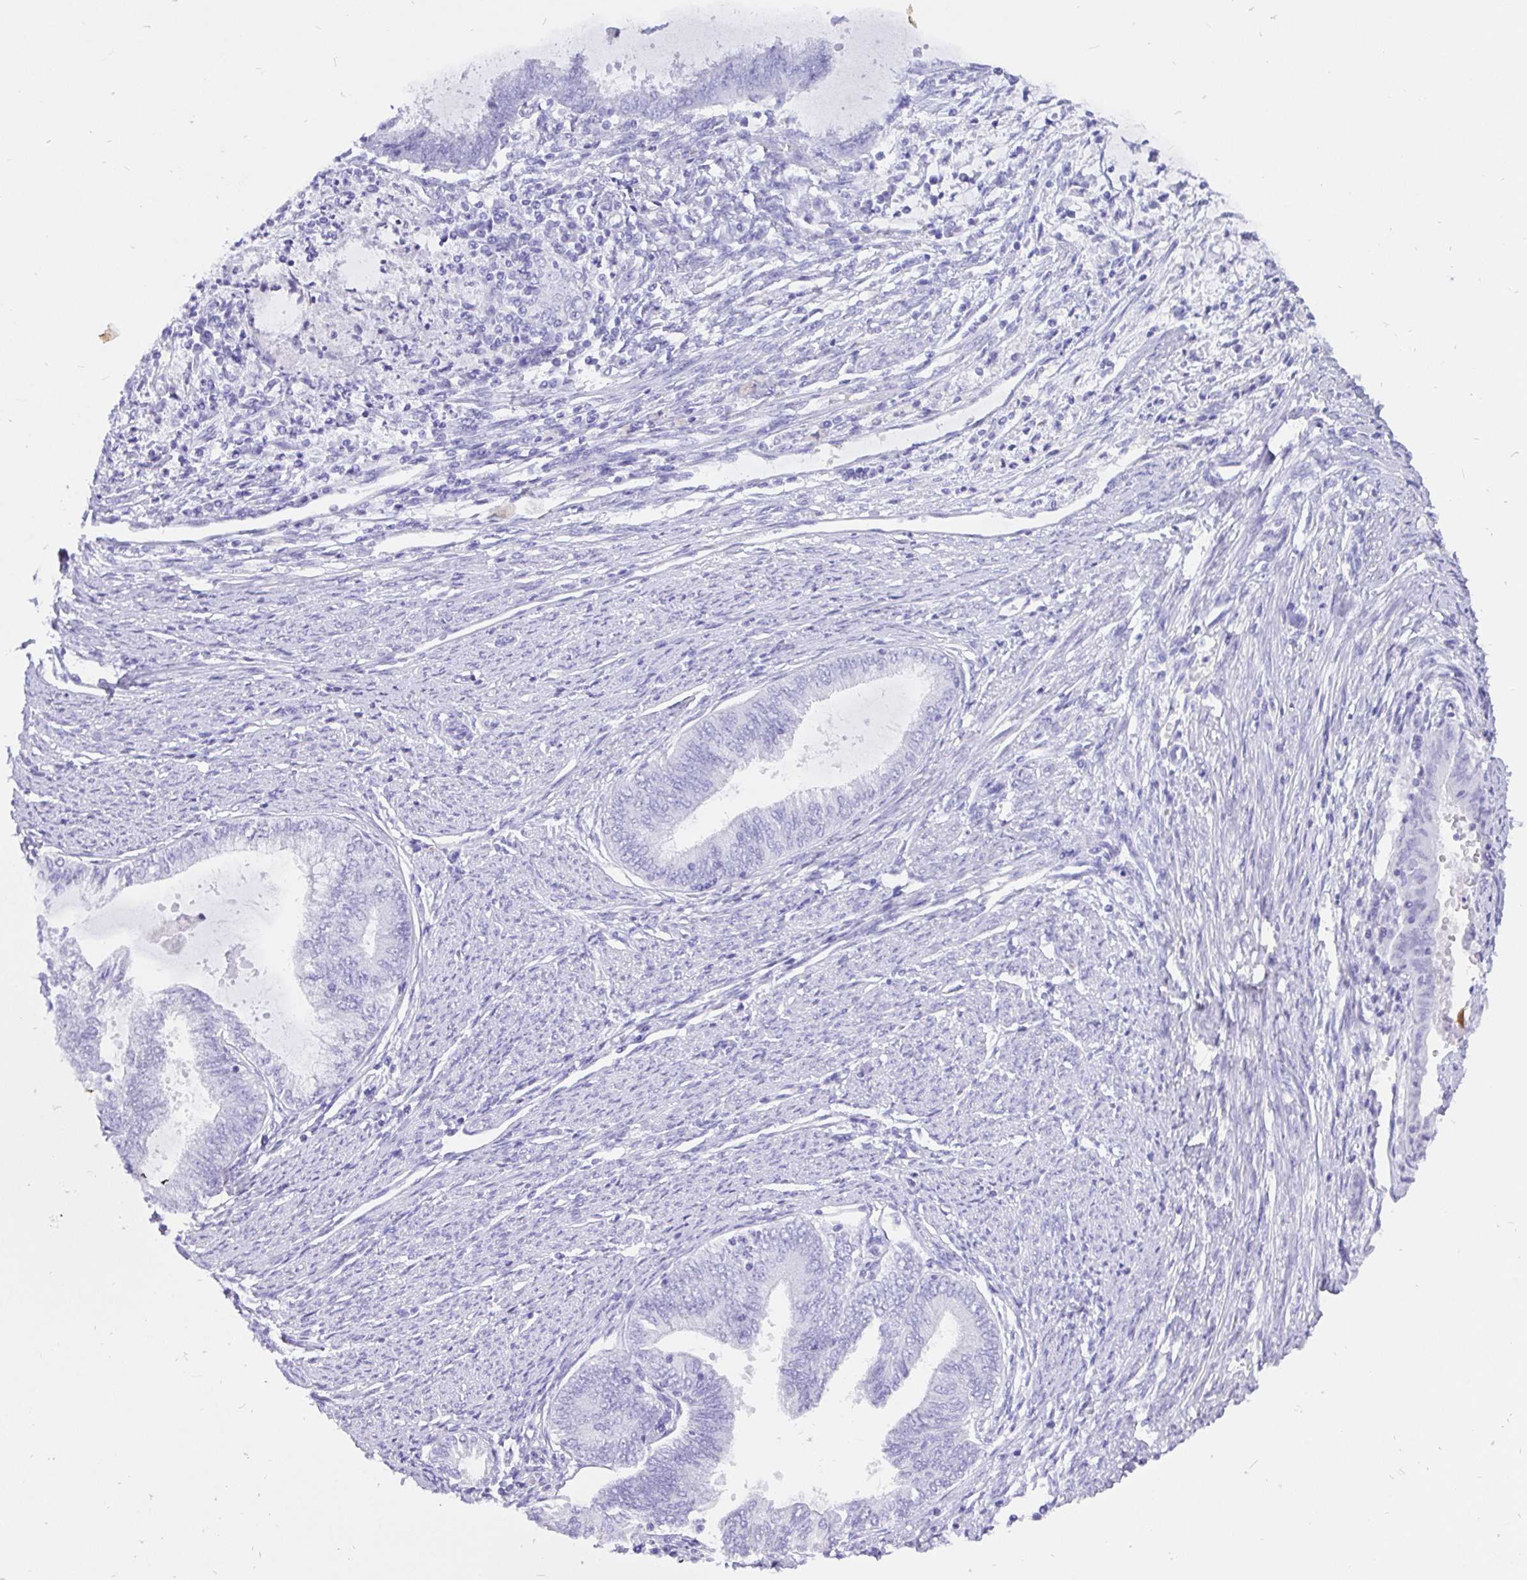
{"staining": {"intensity": "negative", "quantity": "none", "location": "none"}, "tissue": "endometrial cancer", "cell_type": "Tumor cells", "image_type": "cancer", "snomed": [{"axis": "morphology", "description": "Adenocarcinoma, NOS"}, {"axis": "topography", "description": "Endometrium"}], "caption": "DAB immunohistochemical staining of human endometrial cancer (adenocarcinoma) shows no significant expression in tumor cells.", "gene": "KRT13", "patient": {"sex": "female", "age": 79}}